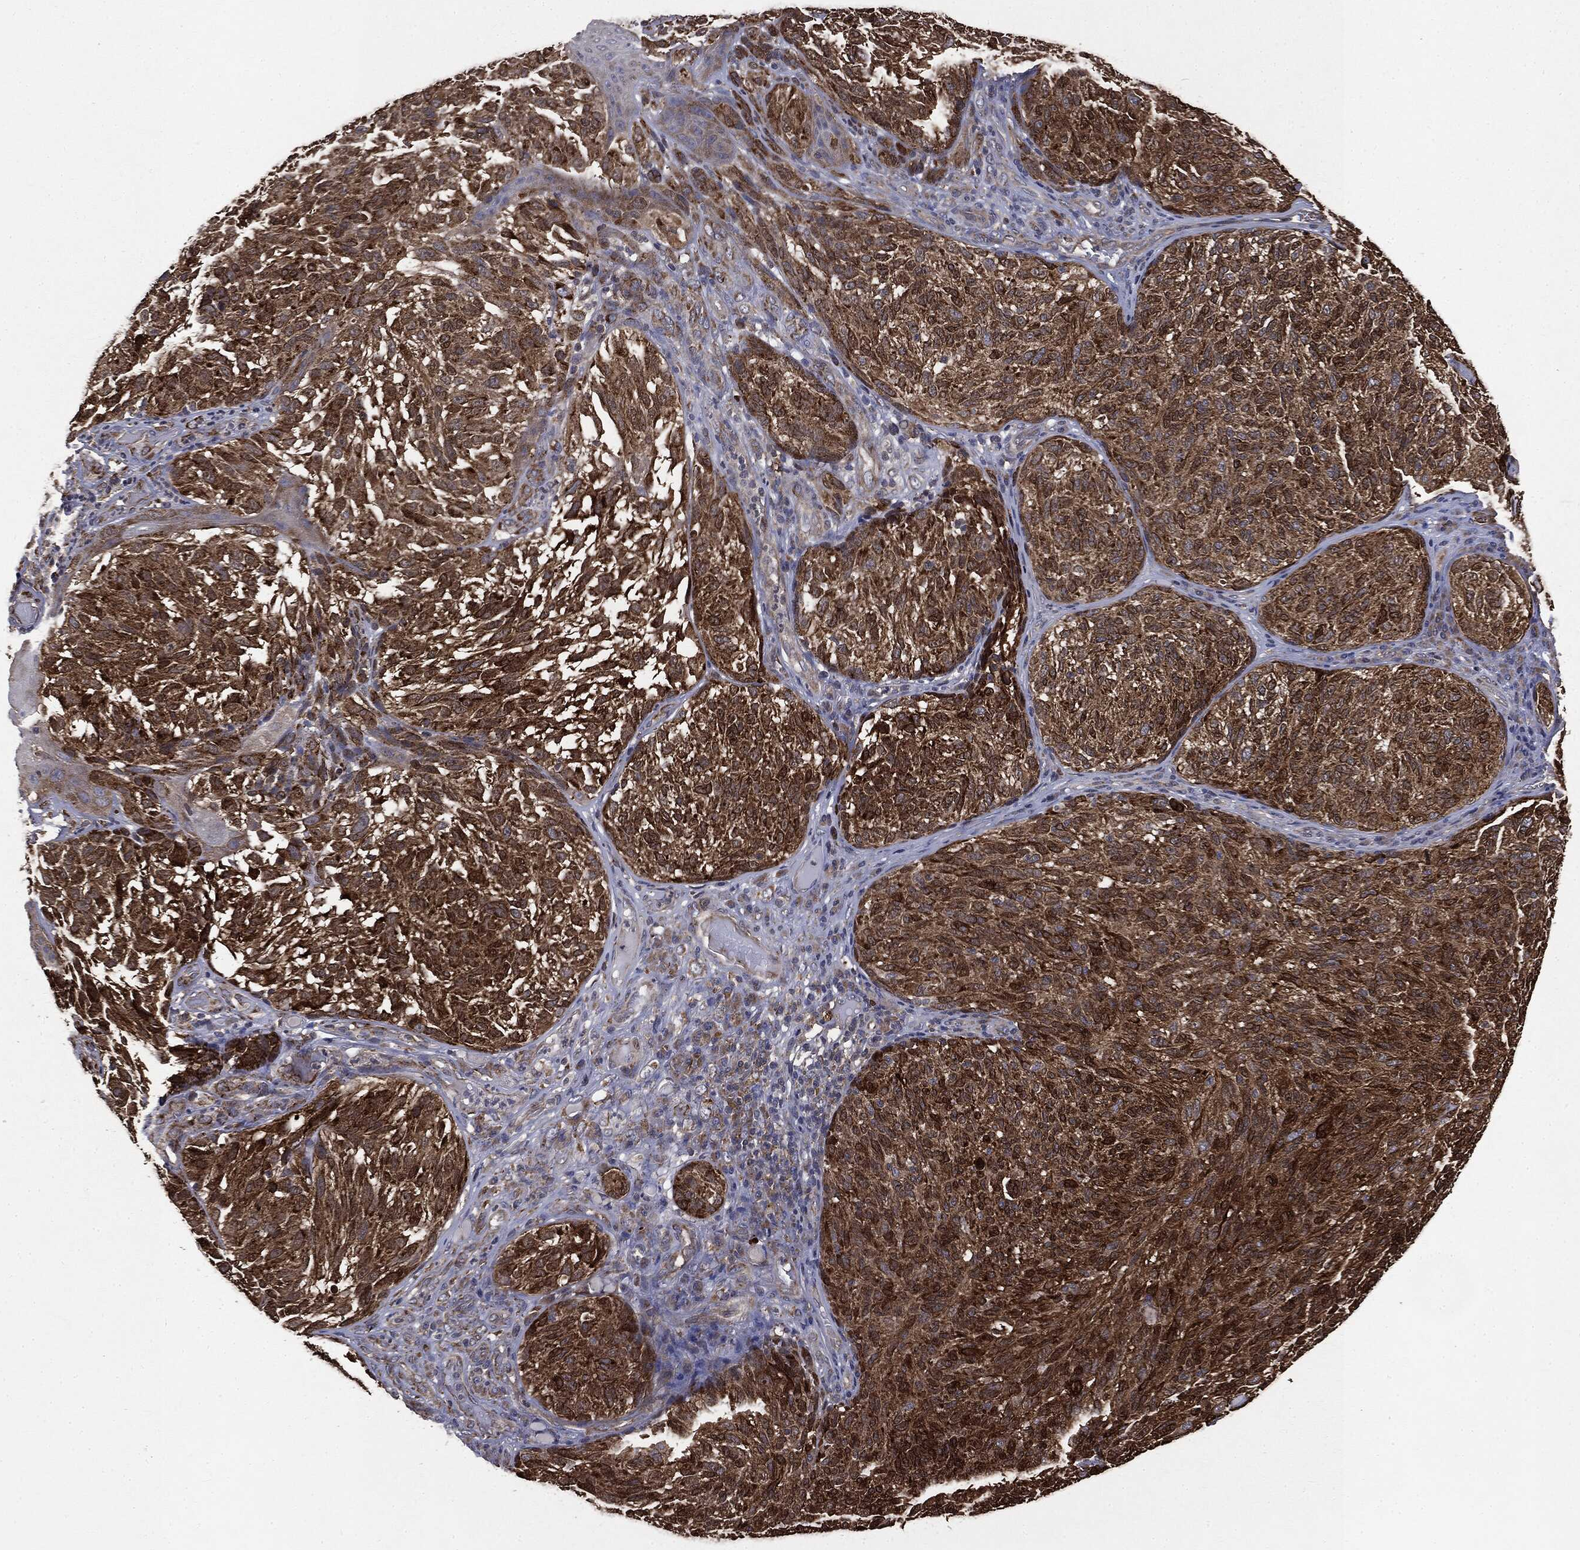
{"staining": {"intensity": "strong", "quantity": ">75%", "location": "cytoplasmic/membranous"}, "tissue": "melanoma", "cell_type": "Tumor cells", "image_type": "cancer", "snomed": [{"axis": "morphology", "description": "Malignant melanoma, NOS"}, {"axis": "topography", "description": "Skin"}], "caption": "Immunohistochemical staining of human melanoma shows strong cytoplasmic/membranous protein expression in approximately >75% of tumor cells.", "gene": "PLOD3", "patient": {"sex": "female", "age": 73}}